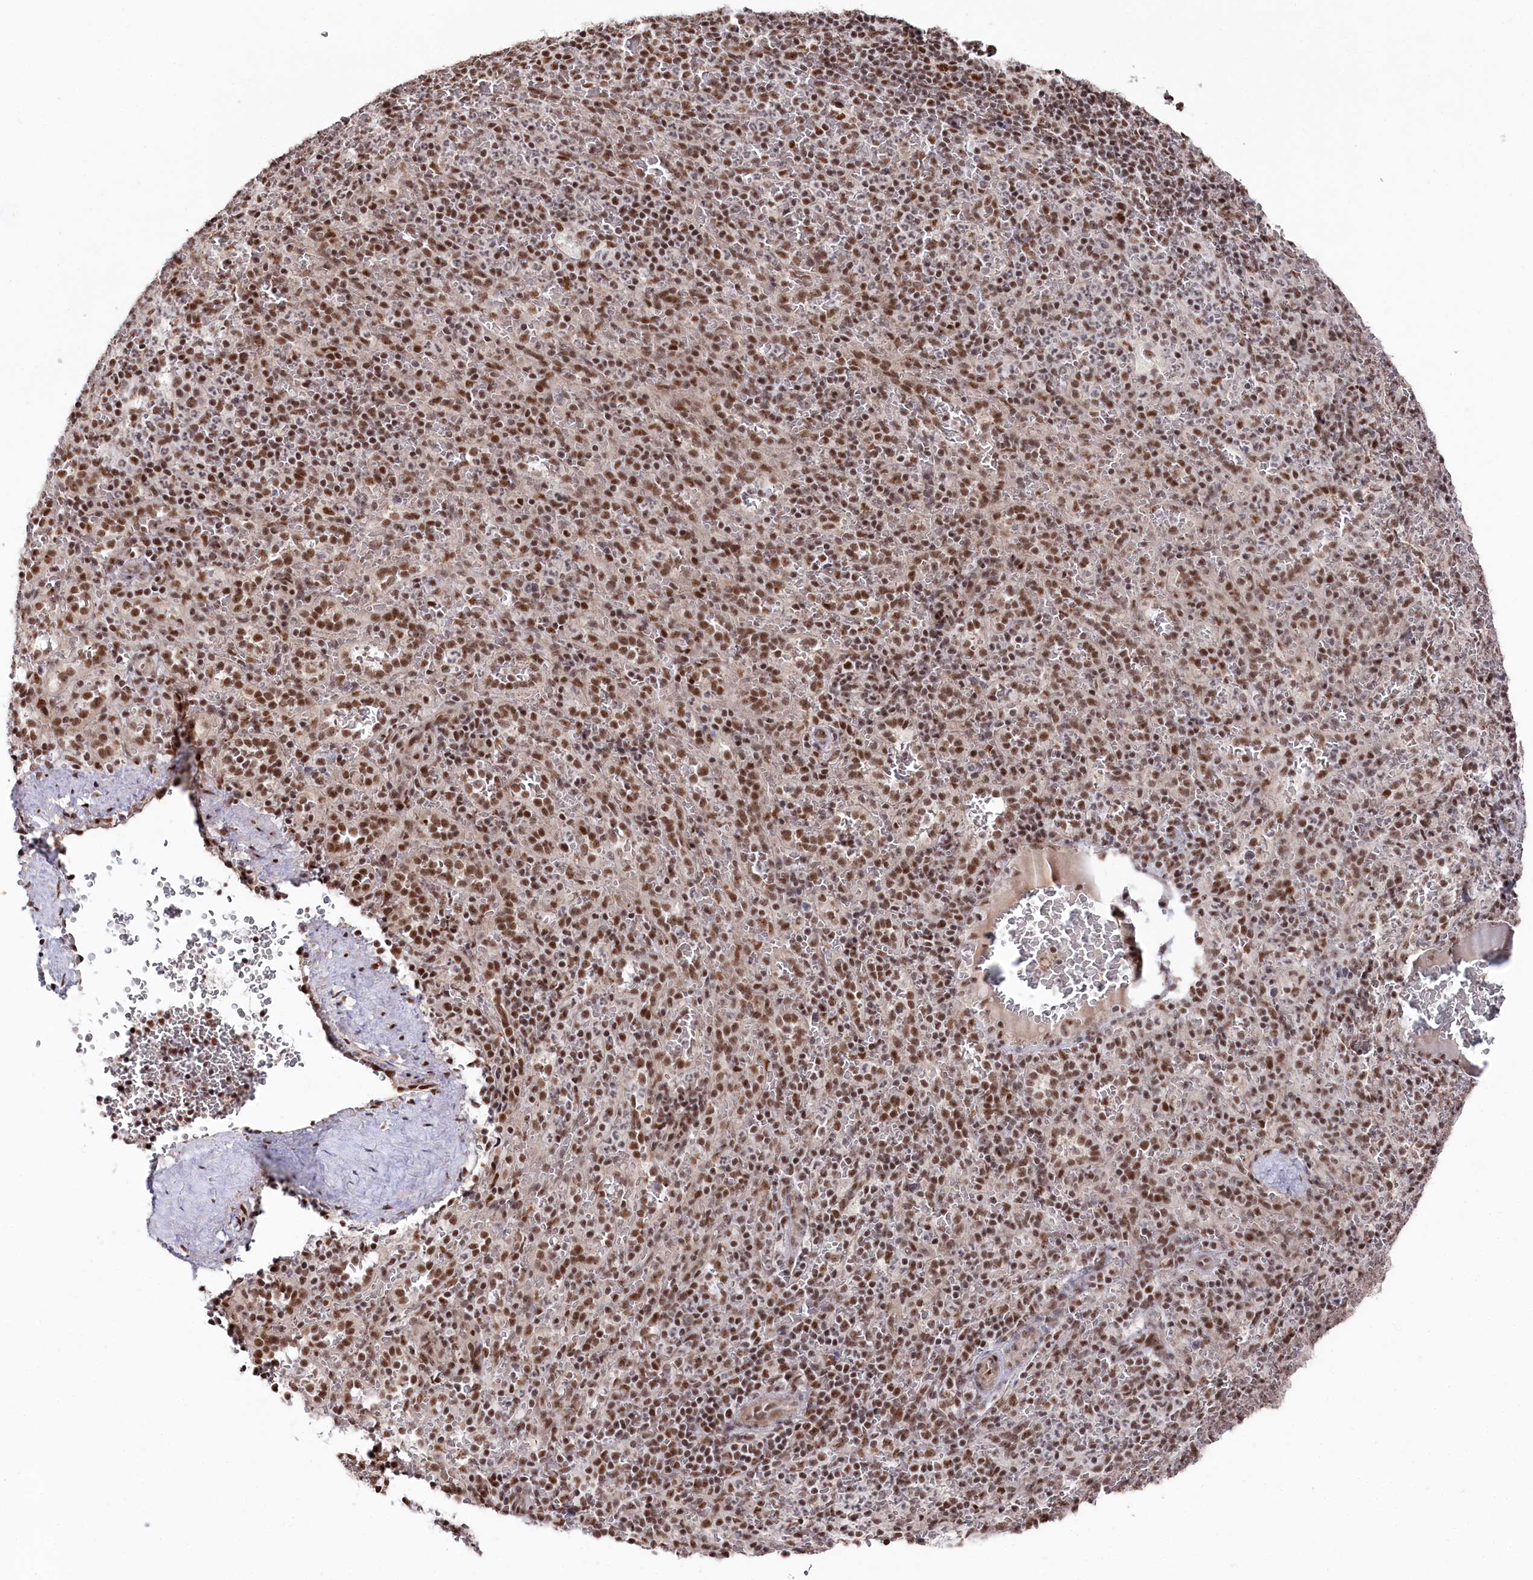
{"staining": {"intensity": "moderate", "quantity": ">75%", "location": "nuclear"}, "tissue": "spleen", "cell_type": "Cells in red pulp", "image_type": "normal", "snomed": [{"axis": "morphology", "description": "Normal tissue, NOS"}, {"axis": "topography", "description": "Spleen"}], "caption": "Immunohistochemistry (DAB) staining of normal spleen displays moderate nuclear protein staining in about >75% of cells in red pulp. The staining was performed using DAB to visualize the protein expression in brown, while the nuclei were stained in blue with hematoxylin (Magnification: 20x).", "gene": "POLR2H", "patient": {"sex": "female", "age": 21}}